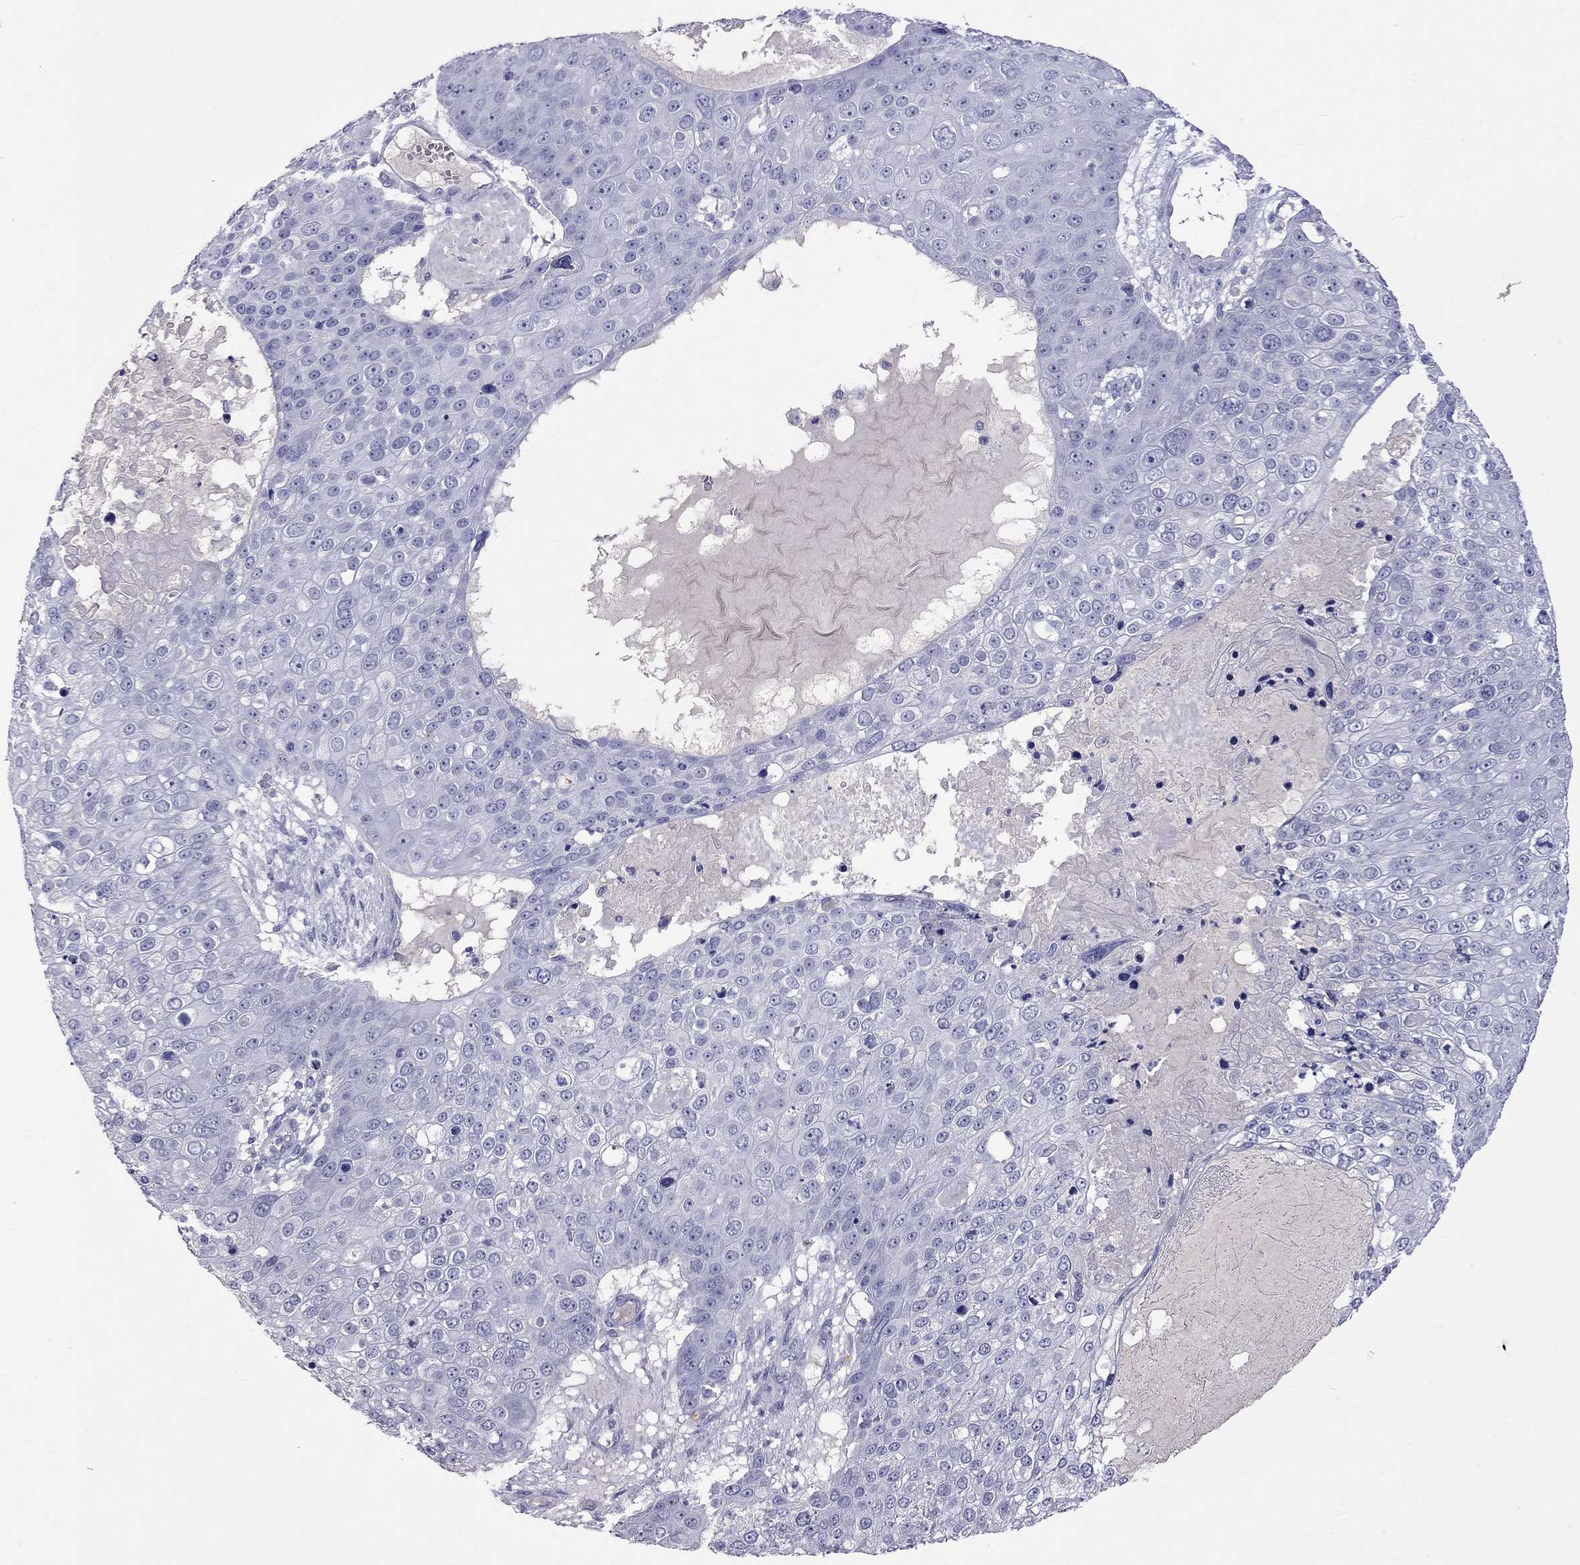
{"staining": {"intensity": "negative", "quantity": "none", "location": "none"}, "tissue": "skin cancer", "cell_type": "Tumor cells", "image_type": "cancer", "snomed": [{"axis": "morphology", "description": "Squamous cell carcinoma, NOS"}, {"axis": "topography", "description": "Skin"}], "caption": "Histopathology image shows no significant protein positivity in tumor cells of skin cancer. Nuclei are stained in blue.", "gene": "CFAP91", "patient": {"sex": "male", "age": 71}}